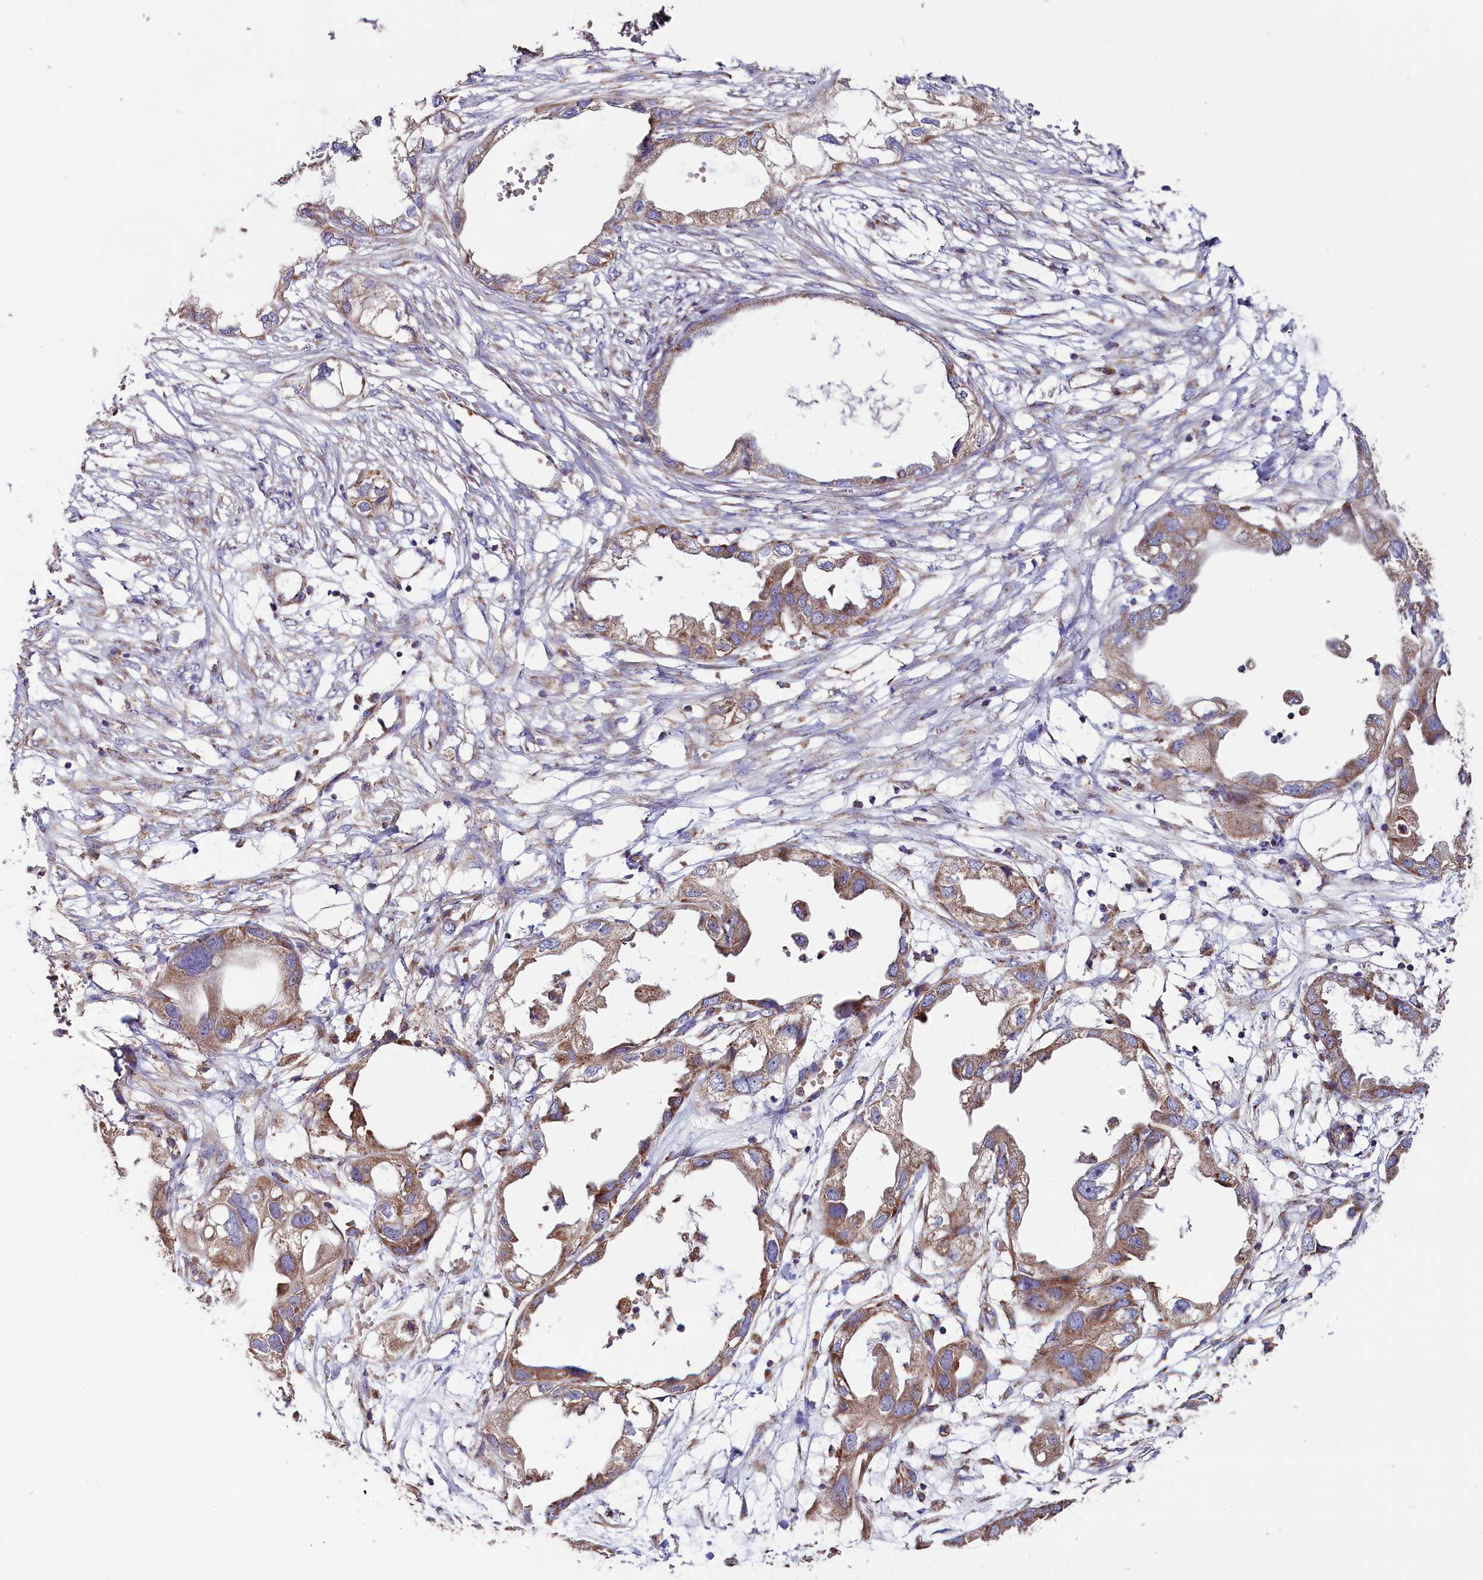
{"staining": {"intensity": "moderate", "quantity": ">75%", "location": "cytoplasmic/membranous"}, "tissue": "endometrial cancer", "cell_type": "Tumor cells", "image_type": "cancer", "snomed": [{"axis": "morphology", "description": "Adenocarcinoma, NOS"}, {"axis": "morphology", "description": "Adenocarcinoma, metastatic, NOS"}, {"axis": "topography", "description": "Adipose tissue"}, {"axis": "topography", "description": "Endometrium"}], "caption": "Endometrial adenocarcinoma stained with a protein marker displays moderate staining in tumor cells.", "gene": "ZSWIM1", "patient": {"sex": "female", "age": 67}}